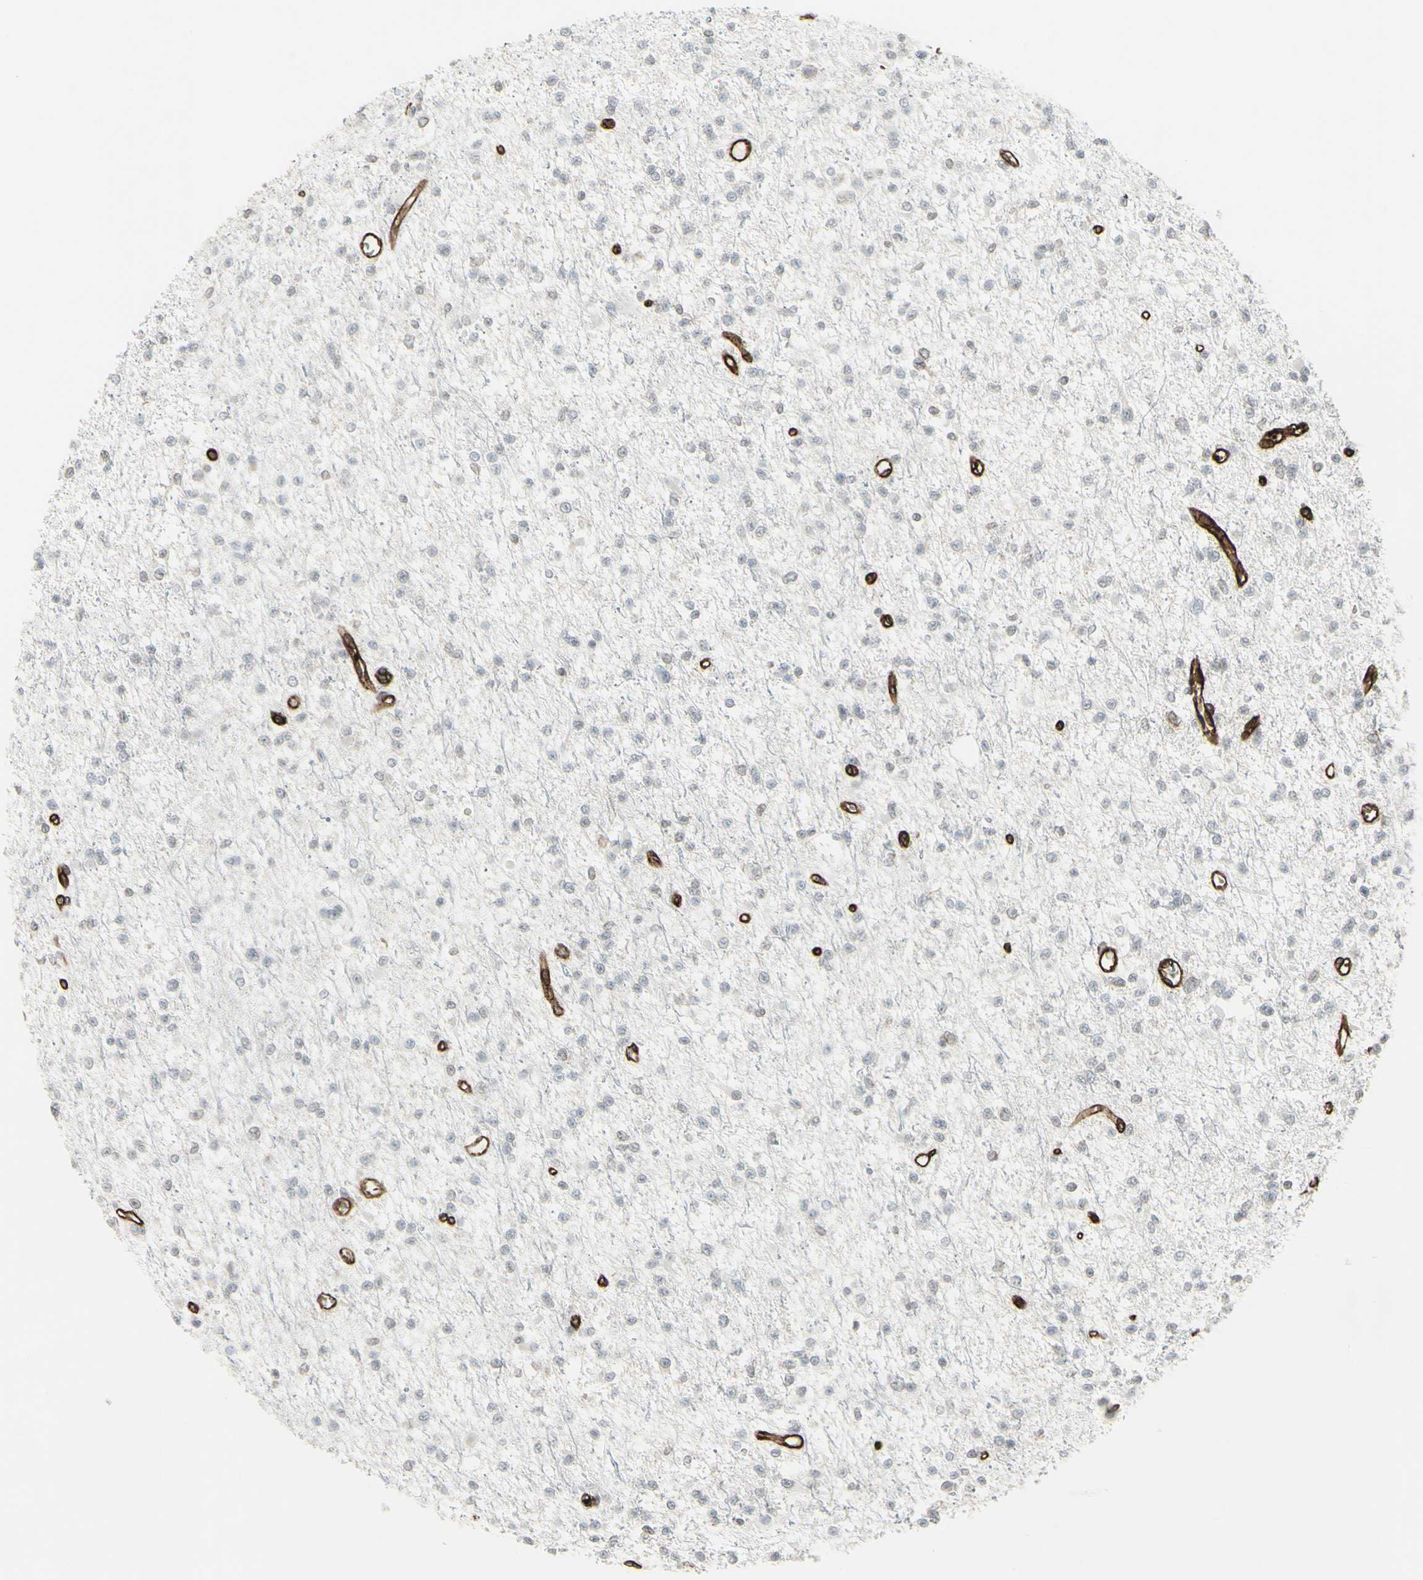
{"staining": {"intensity": "negative", "quantity": "none", "location": "none"}, "tissue": "glioma", "cell_type": "Tumor cells", "image_type": "cancer", "snomed": [{"axis": "morphology", "description": "Glioma, malignant, Low grade"}, {"axis": "topography", "description": "Brain"}], "caption": "DAB (3,3'-diaminobenzidine) immunohistochemical staining of human malignant low-grade glioma shows no significant expression in tumor cells.", "gene": "DTX3L", "patient": {"sex": "female", "age": 22}}